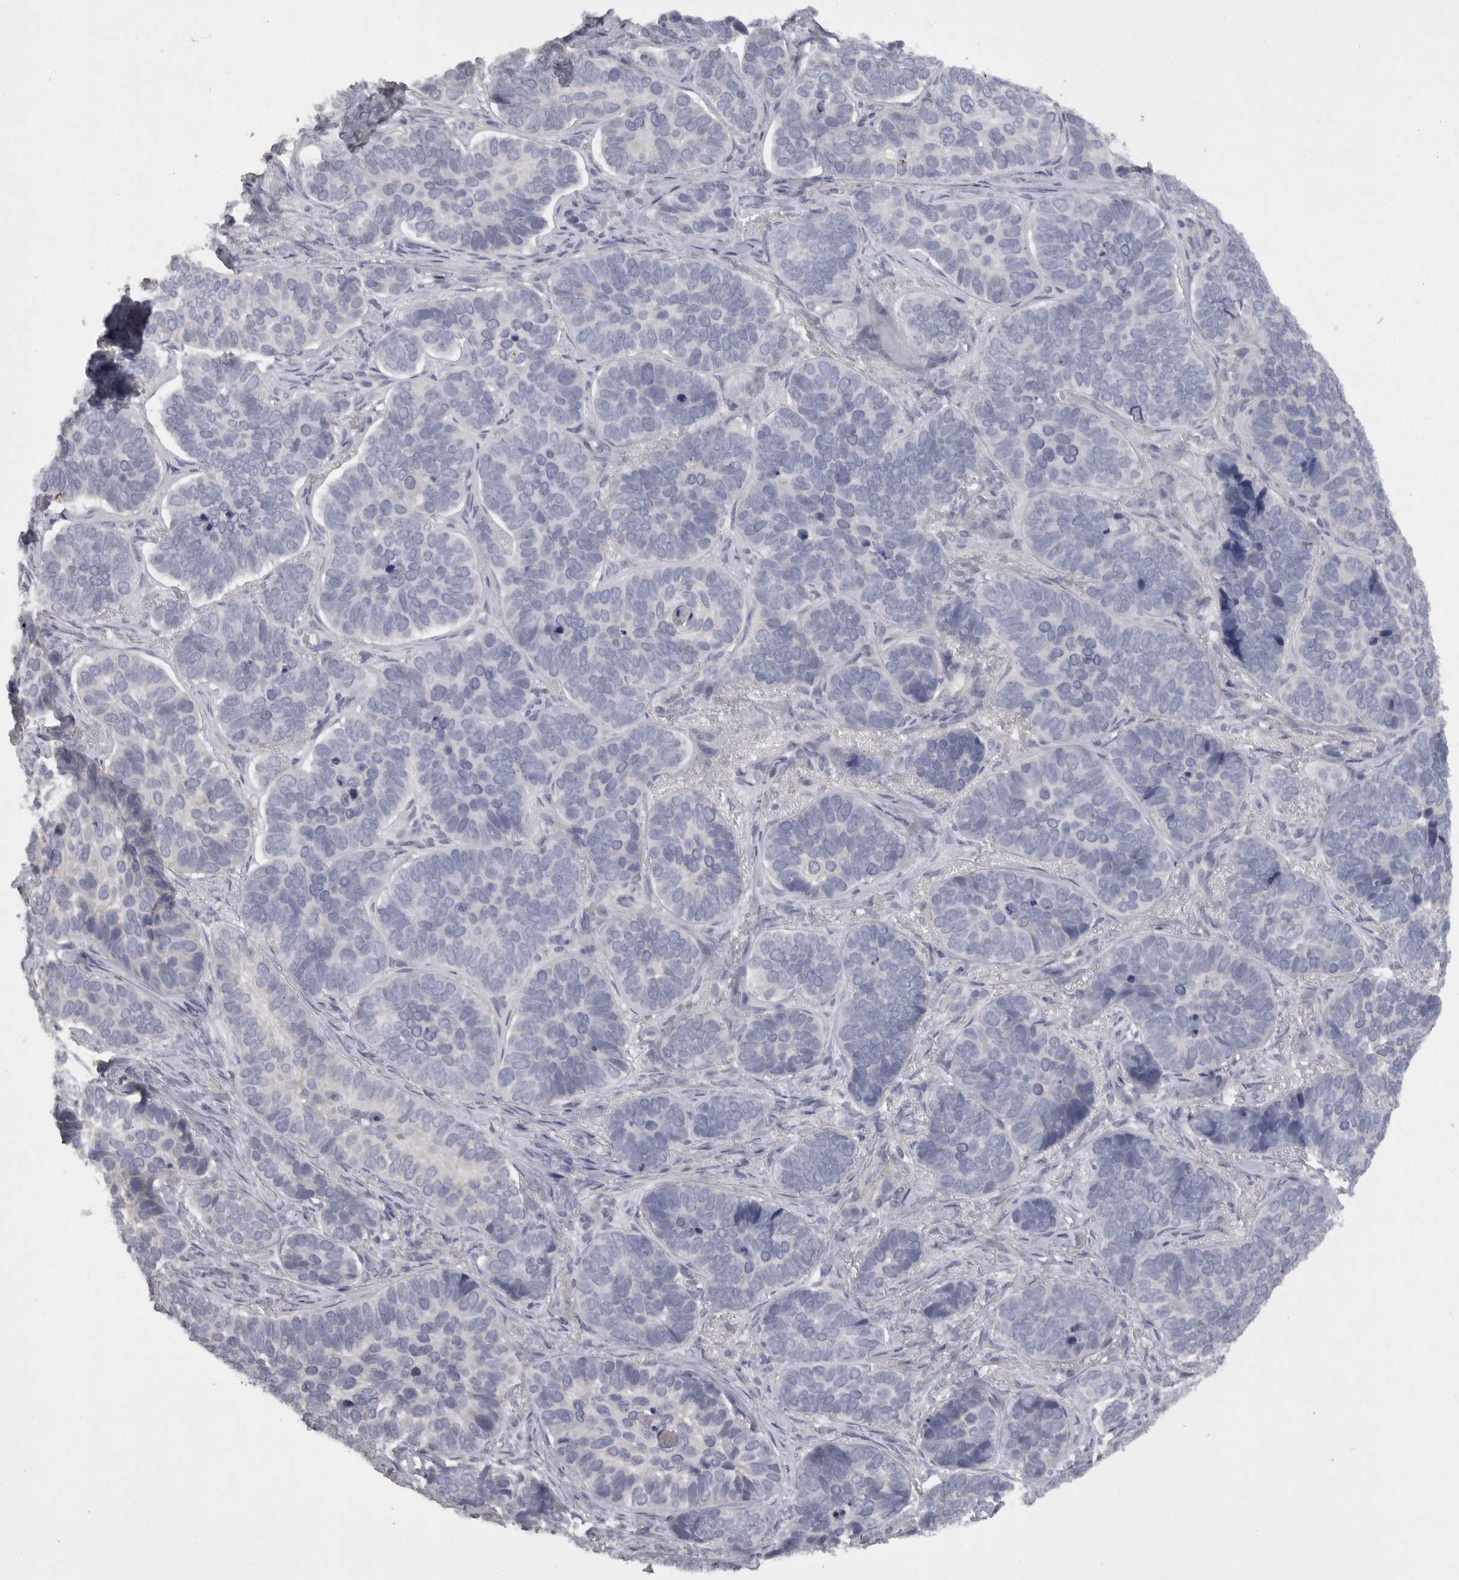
{"staining": {"intensity": "negative", "quantity": "none", "location": "none"}, "tissue": "skin cancer", "cell_type": "Tumor cells", "image_type": "cancer", "snomed": [{"axis": "morphology", "description": "Basal cell carcinoma"}, {"axis": "topography", "description": "Skin"}], "caption": "Tumor cells show no significant expression in basal cell carcinoma (skin). (Brightfield microscopy of DAB (3,3'-diaminobenzidine) IHC at high magnification).", "gene": "CAMK2D", "patient": {"sex": "male", "age": 62}}